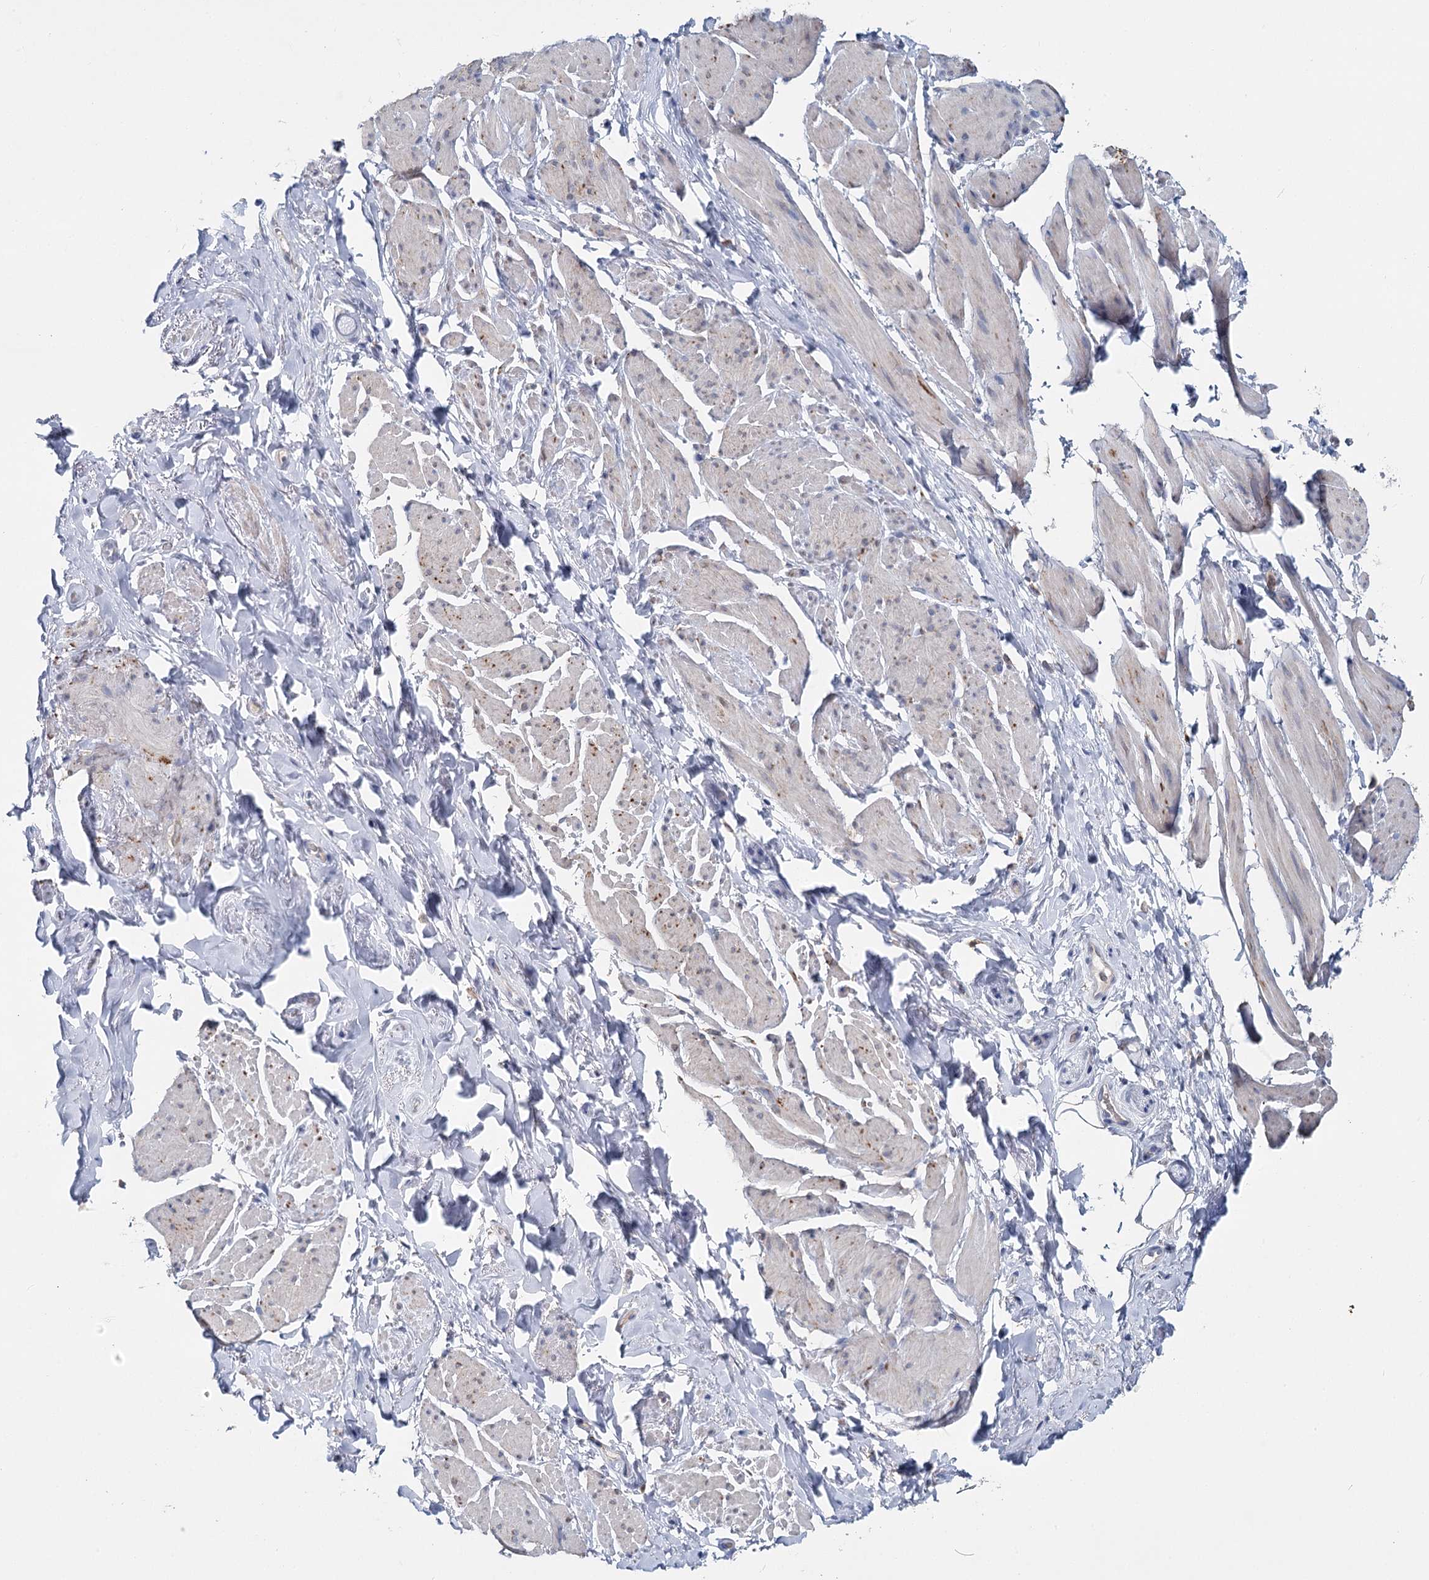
{"staining": {"intensity": "weak", "quantity": "<25%", "location": "cytoplasmic/membranous"}, "tissue": "smooth muscle", "cell_type": "Smooth muscle cells", "image_type": "normal", "snomed": [{"axis": "morphology", "description": "Normal tissue, NOS"}, {"axis": "topography", "description": "Smooth muscle"}, {"axis": "topography", "description": "Peripheral nerve tissue"}], "caption": "DAB immunohistochemical staining of normal smooth muscle reveals no significant staining in smooth muscle cells. (DAB IHC with hematoxylin counter stain).", "gene": "ANKRD16", "patient": {"sex": "male", "age": 69}}